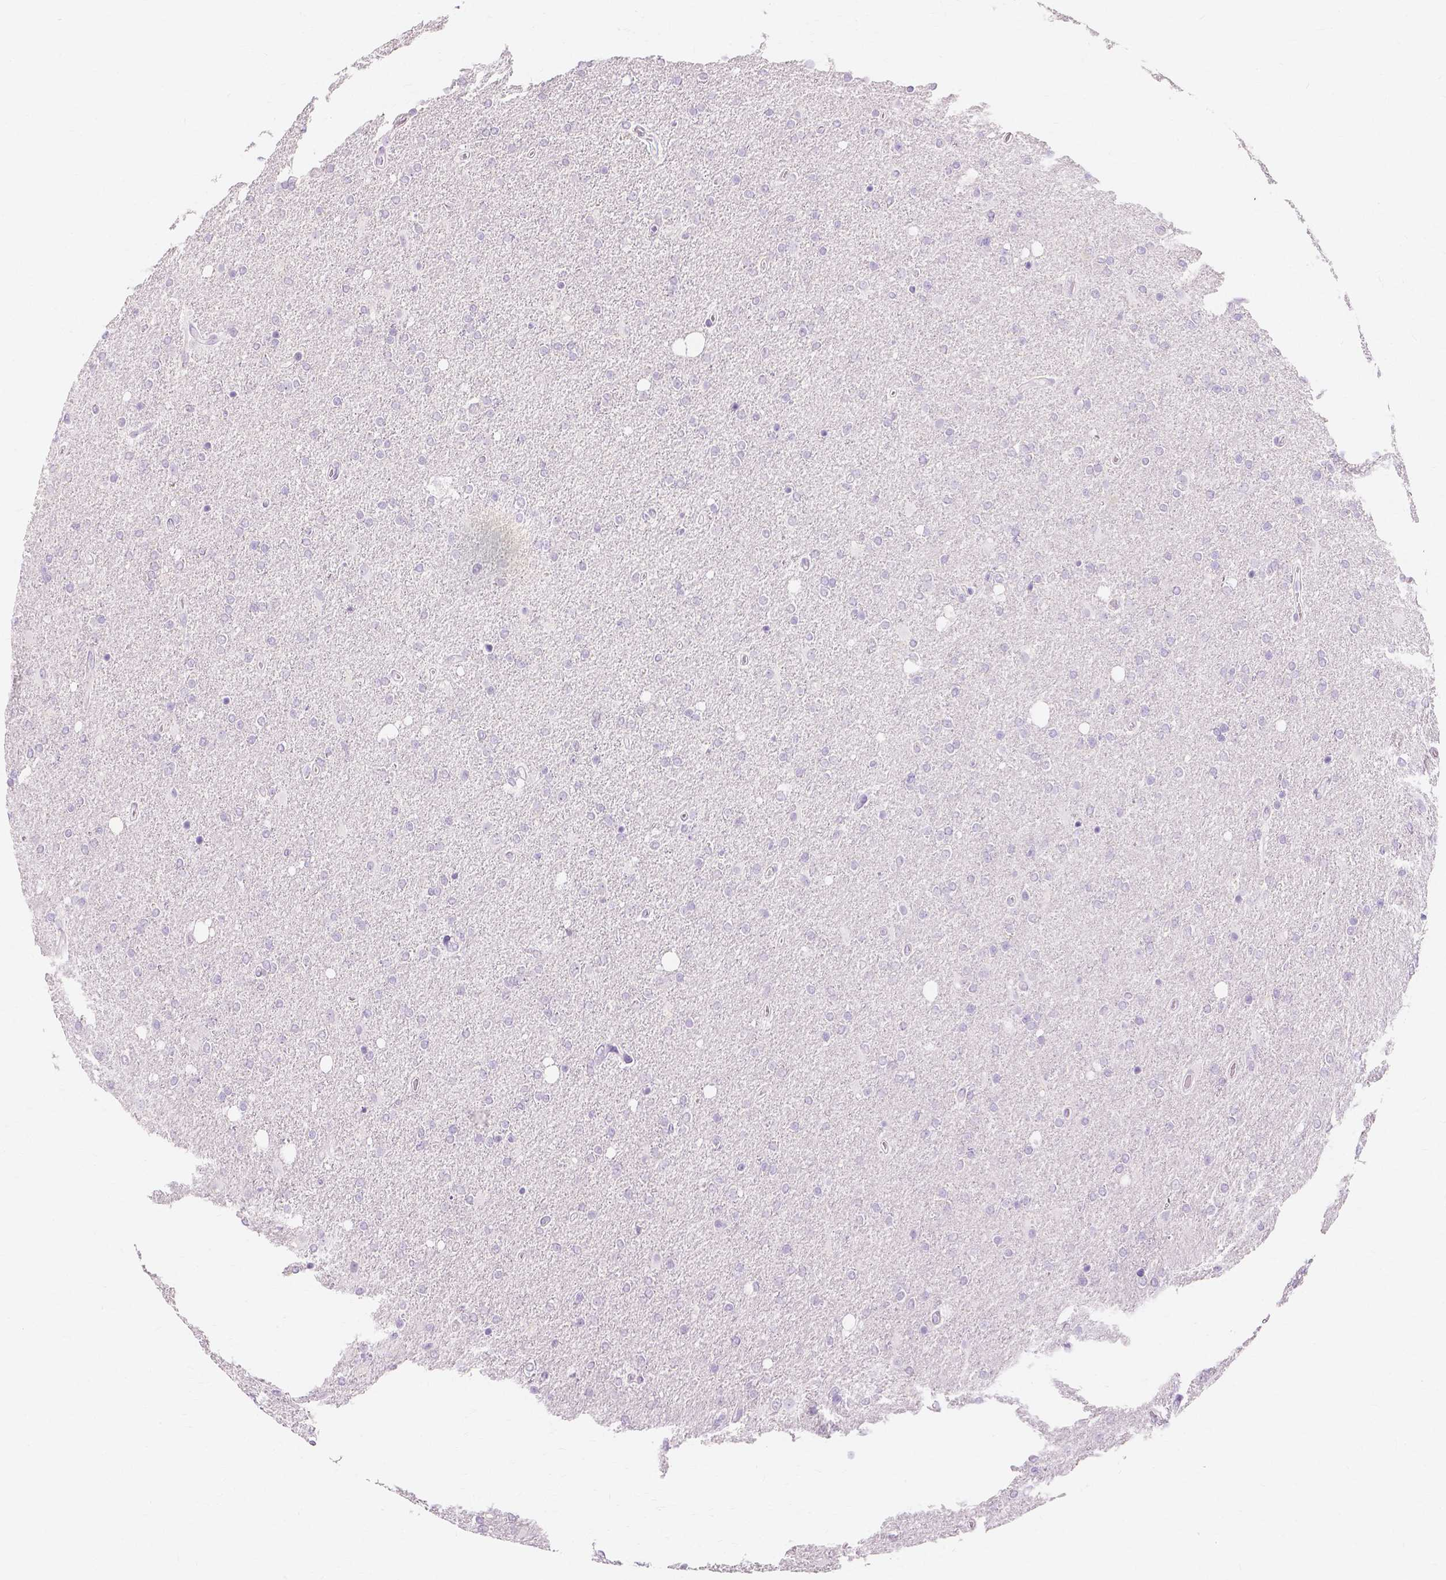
{"staining": {"intensity": "negative", "quantity": "none", "location": "none"}, "tissue": "glioma", "cell_type": "Tumor cells", "image_type": "cancer", "snomed": [{"axis": "morphology", "description": "Glioma, malignant, High grade"}, {"axis": "topography", "description": "Cerebral cortex"}], "caption": "A photomicrograph of human glioma is negative for staining in tumor cells.", "gene": "MUC12", "patient": {"sex": "male", "age": 70}}